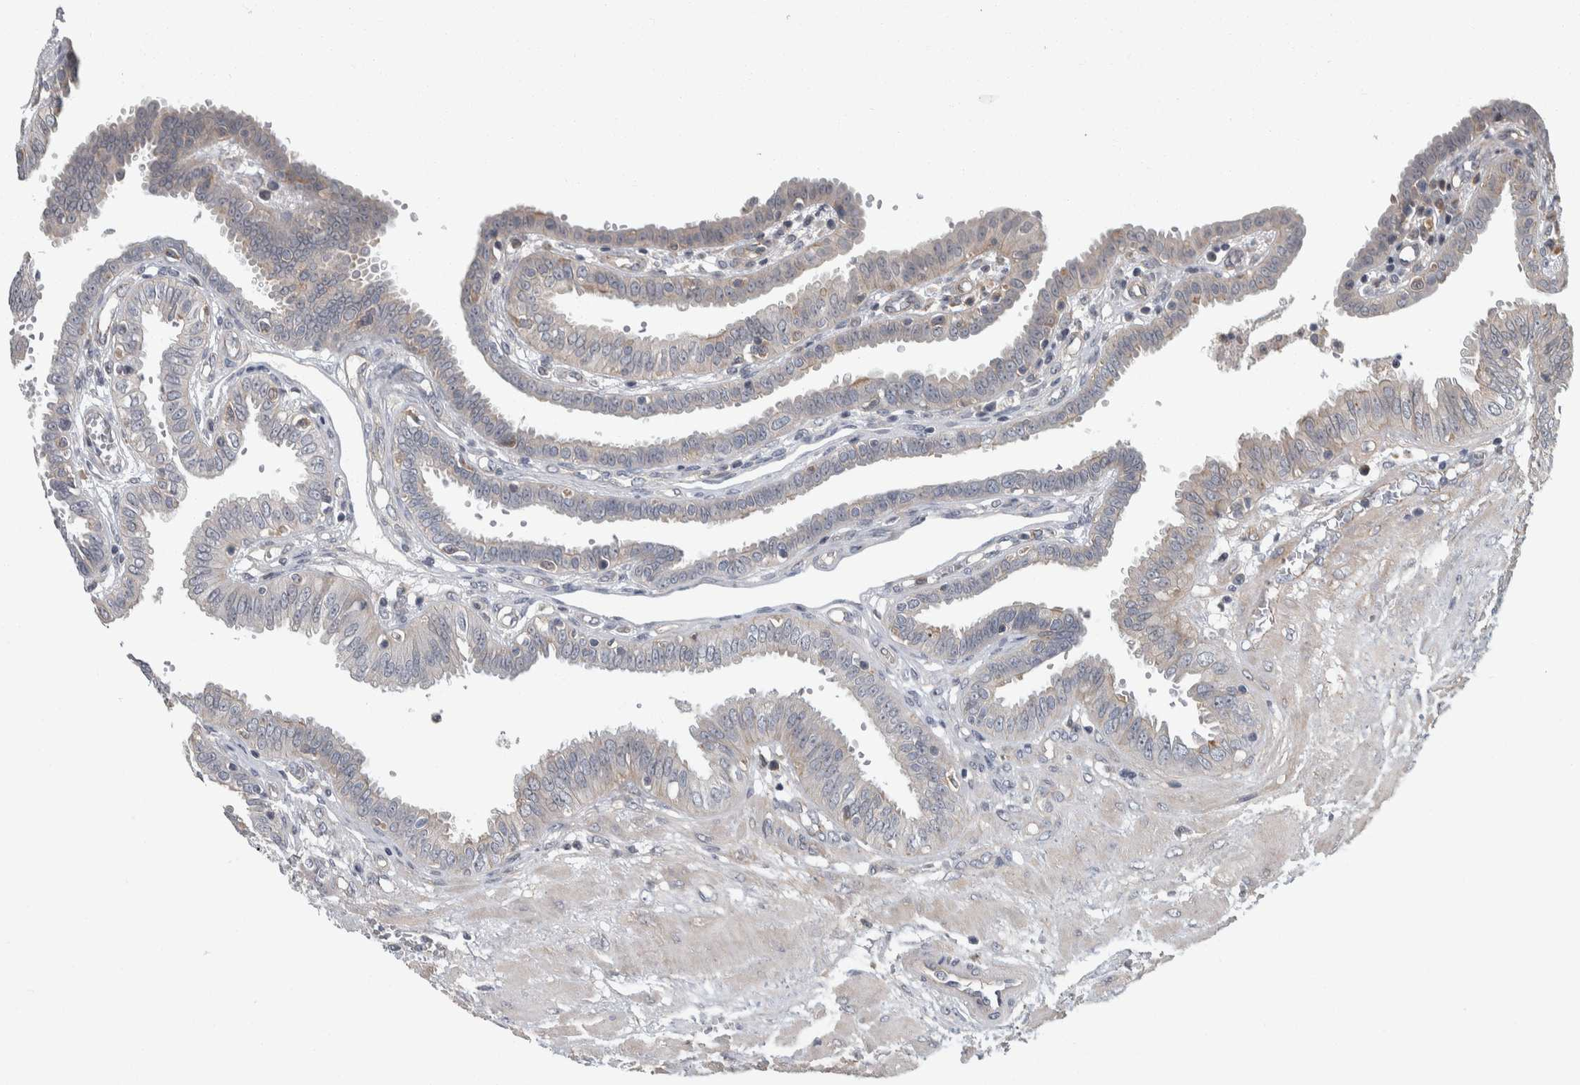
{"staining": {"intensity": "negative", "quantity": "none", "location": "none"}, "tissue": "fallopian tube", "cell_type": "Glandular cells", "image_type": "normal", "snomed": [{"axis": "morphology", "description": "Normal tissue, NOS"}, {"axis": "topography", "description": "Fallopian tube"}, {"axis": "topography", "description": "Placenta"}], "caption": "This is a histopathology image of immunohistochemistry staining of normal fallopian tube, which shows no expression in glandular cells. The staining is performed using DAB (3,3'-diaminobenzidine) brown chromogen with nuclei counter-stained in using hematoxylin.", "gene": "KCNJ3", "patient": {"sex": "female", "age": 32}}